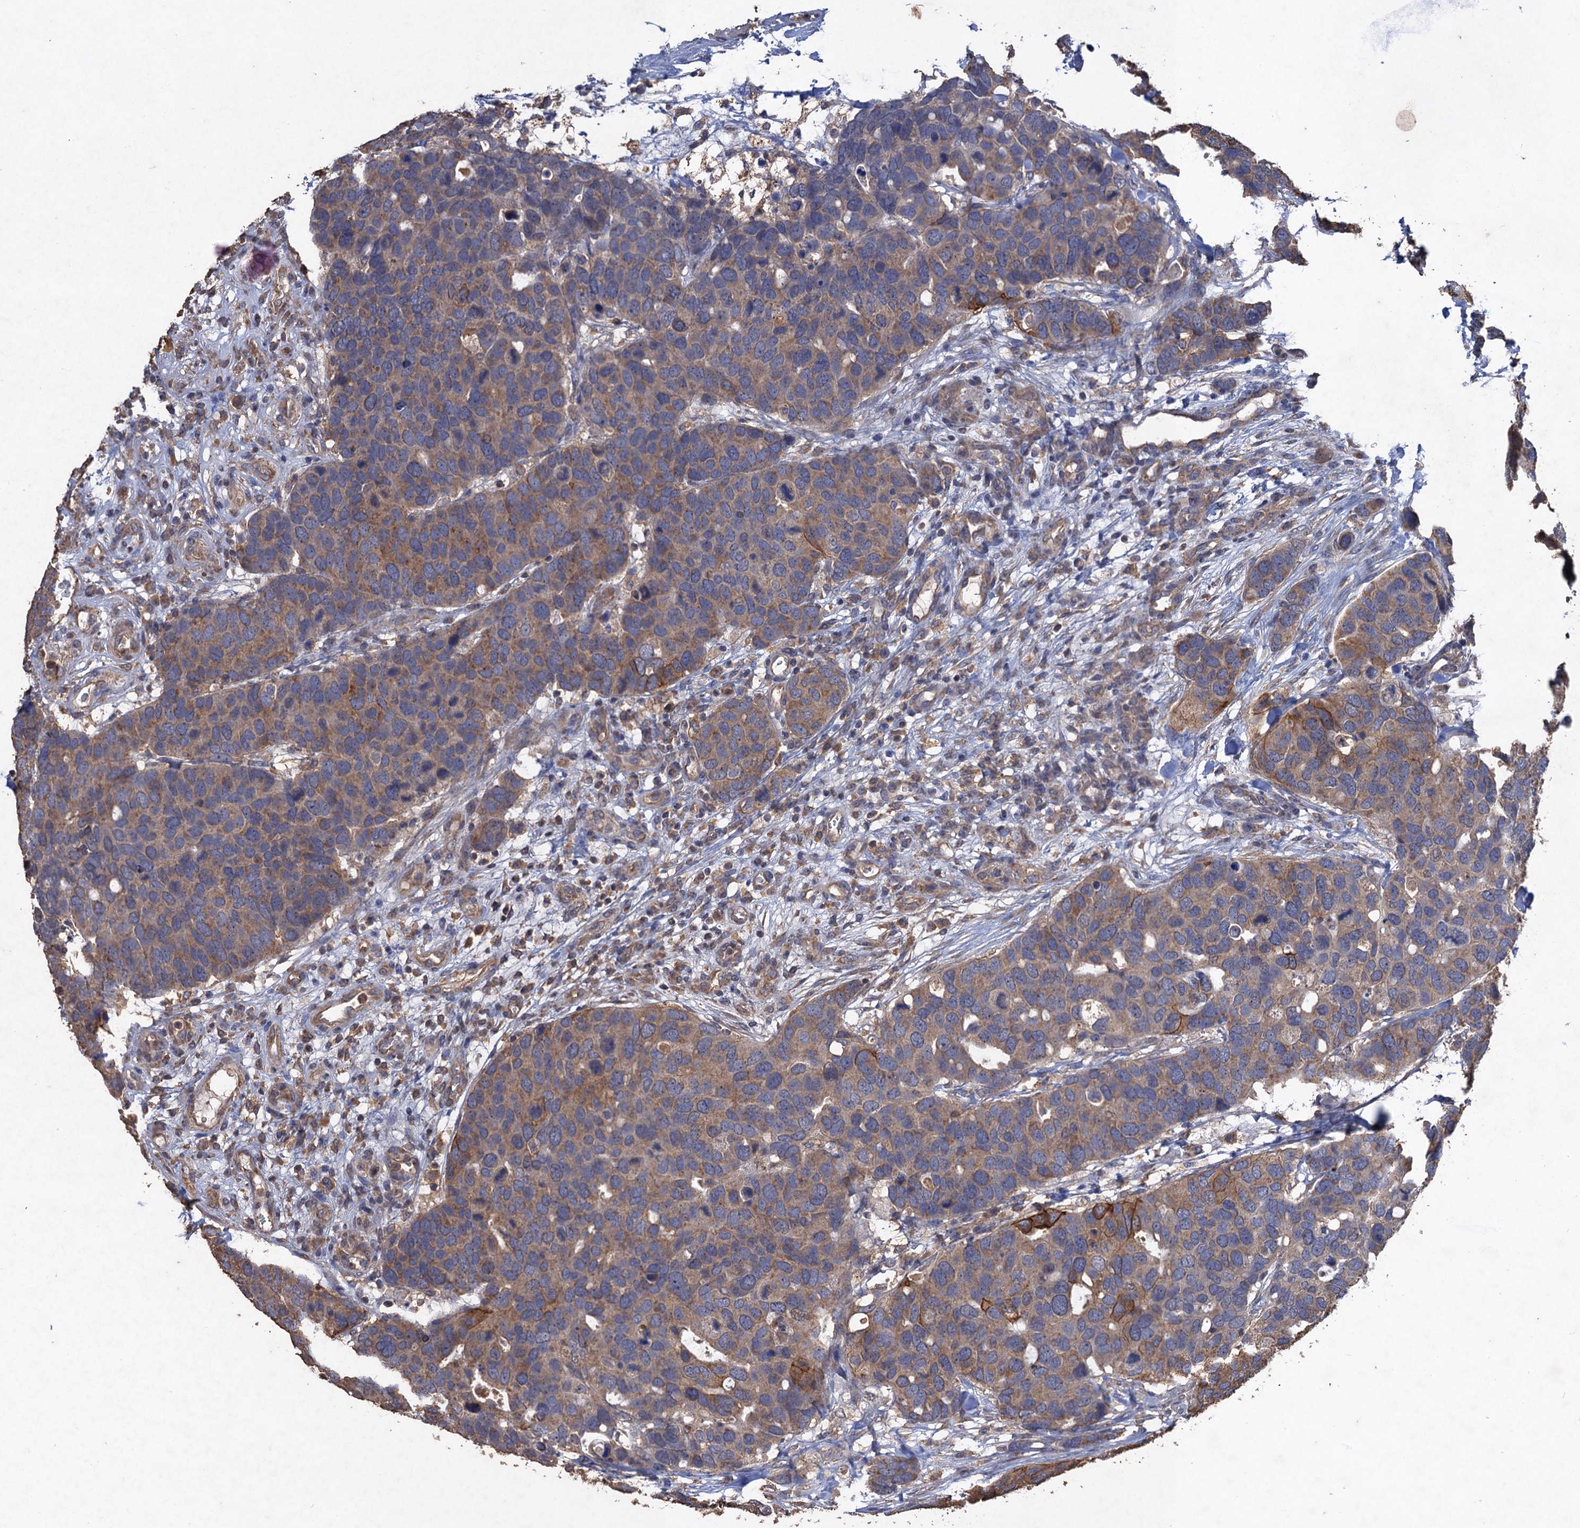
{"staining": {"intensity": "moderate", "quantity": "25%-75%", "location": "cytoplasmic/membranous"}, "tissue": "breast cancer", "cell_type": "Tumor cells", "image_type": "cancer", "snomed": [{"axis": "morphology", "description": "Duct carcinoma"}, {"axis": "topography", "description": "Breast"}], "caption": "Protein staining shows moderate cytoplasmic/membranous positivity in approximately 25%-75% of tumor cells in breast cancer.", "gene": "SCUBE3", "patient": {"sex": "female", "age": 83}}